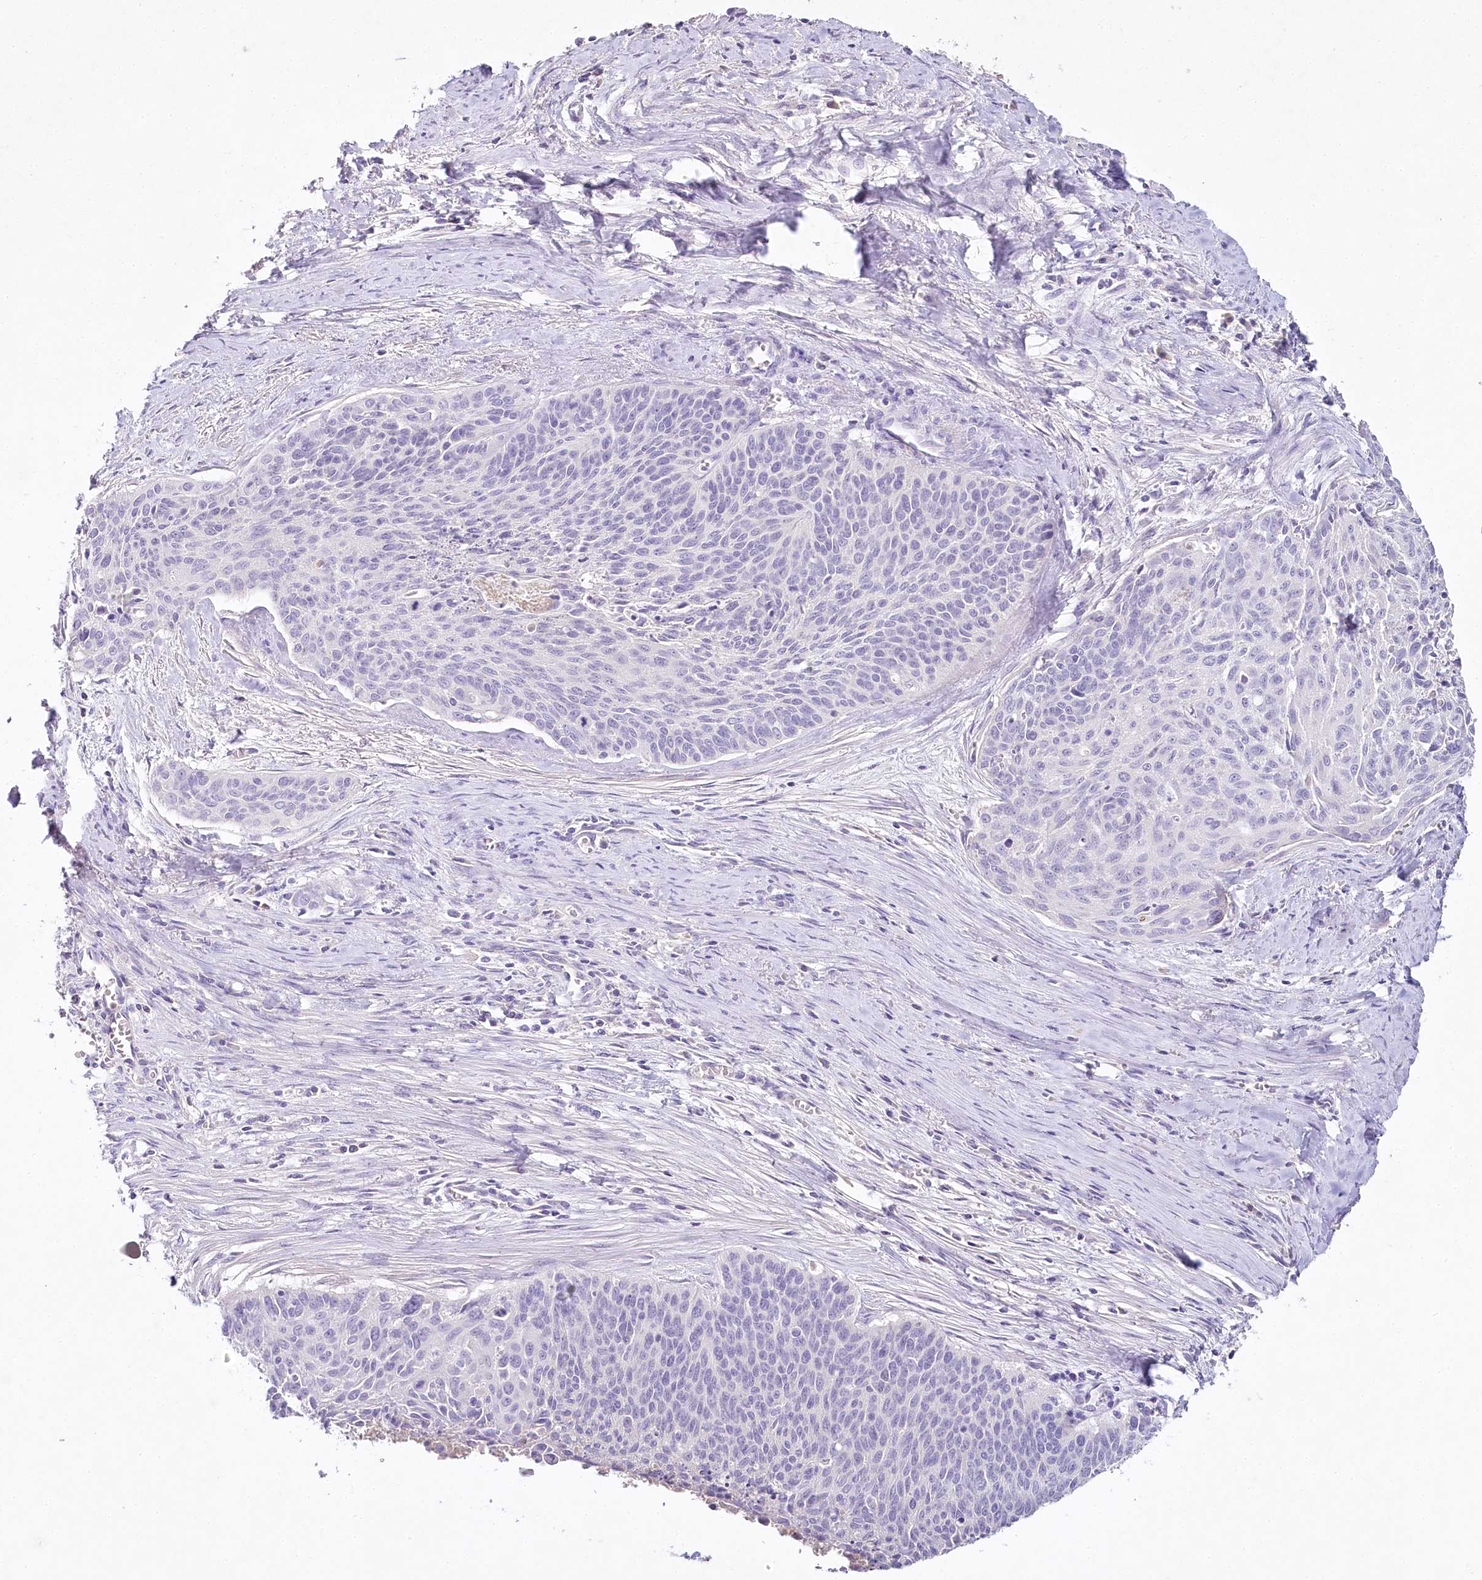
{"staining": {"intensity": "negative", "quantity": "none", "location": "none"}, "tissue": "cervical cancer", "cell_type": "Tumor cells", "image_type": "cancer", "snomed": [{"axis": "morphology", "description": "Squamous cell carcinoma, NOS"}, {"axis": "topography", "description": "Cervix"}], "caption": "The immunohistochemistry (IHC) photomicrograph has no significant expression in tumor cells of cervical squamous cell carcinoma tissue.", "gene": "HPD", "patient": {"sex": "female", "age": 55}}